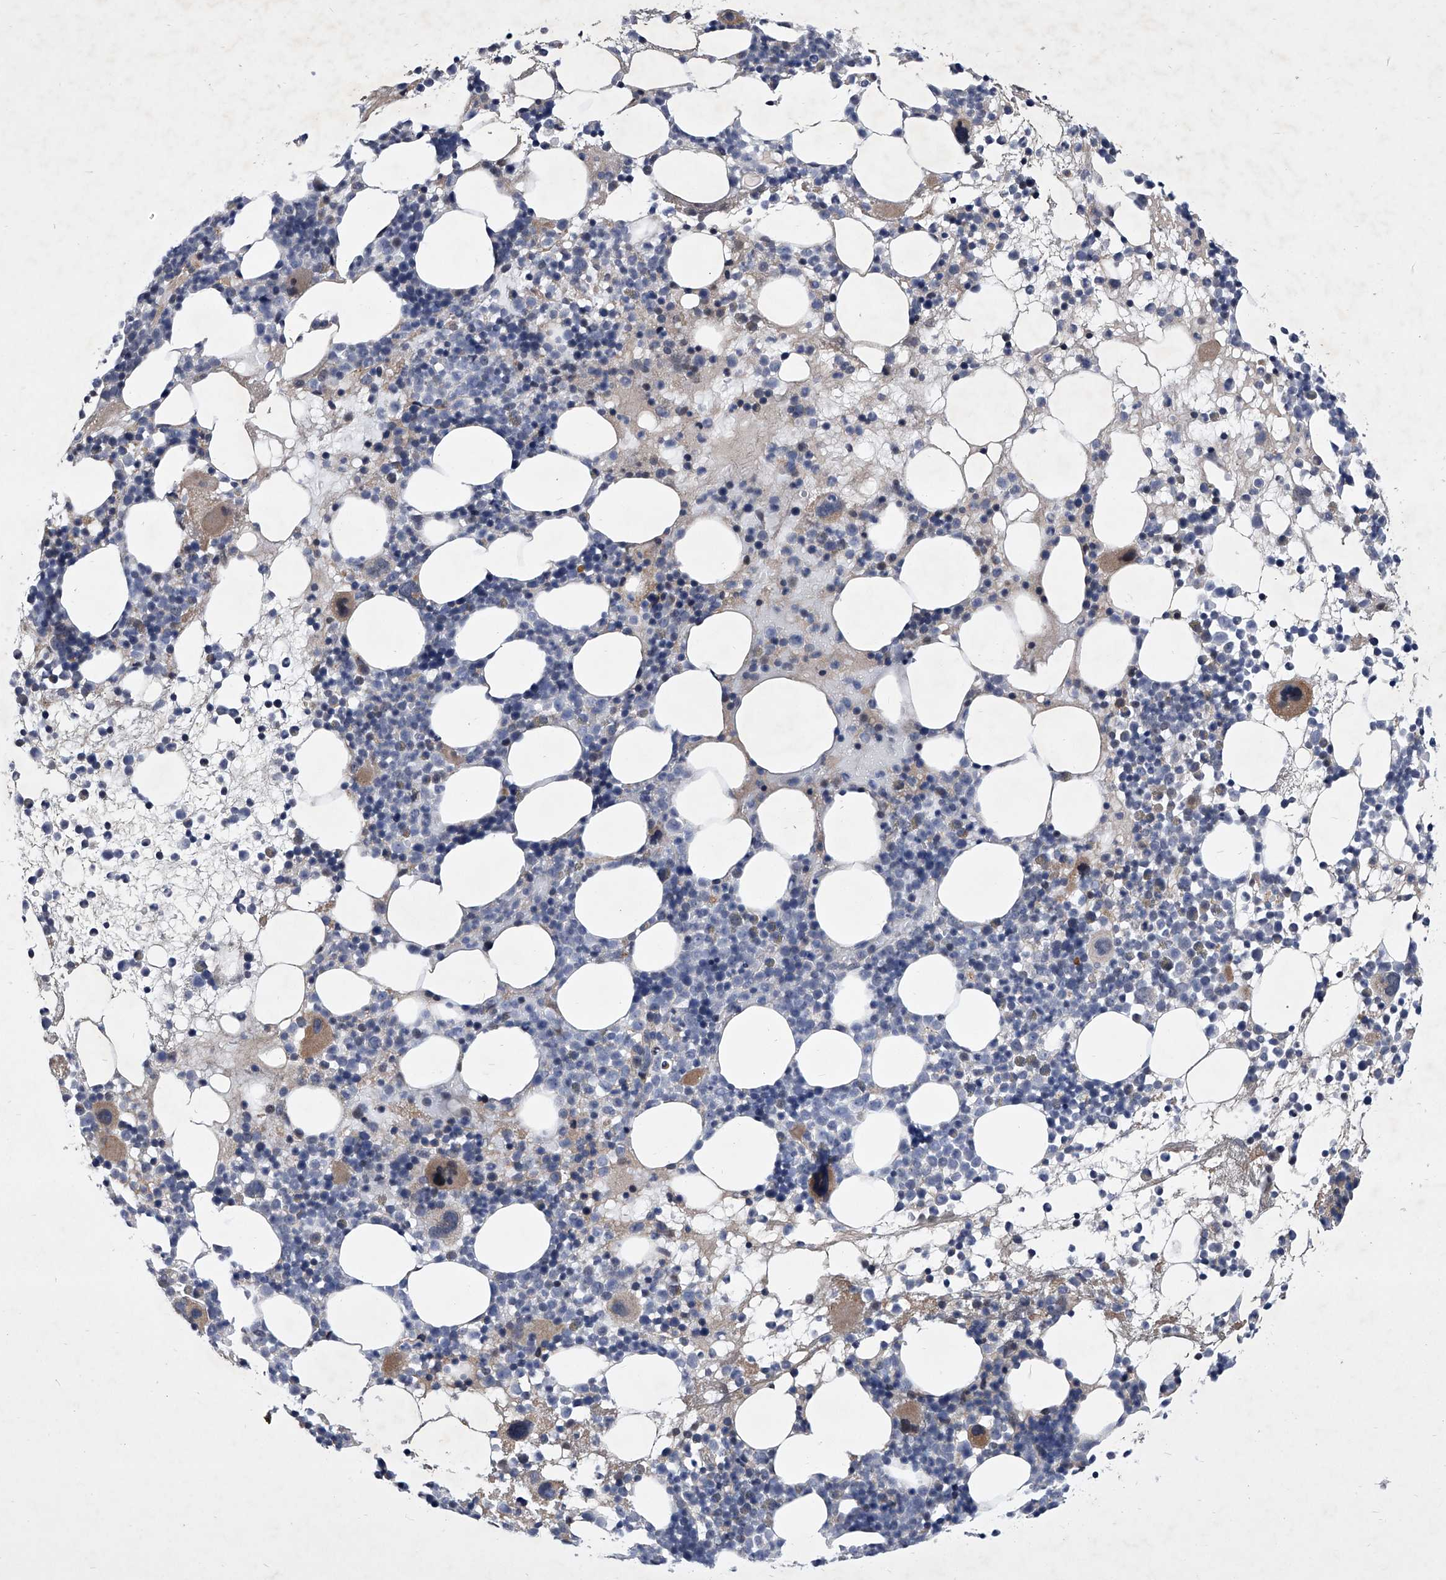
{"staining": {"intensity": "moderate", "quantity": "<25%", "location": "cytoplasmic/membranous"}, "tissue": "bone marrow", "cell_type": "Hematopoietic cells", "image_type": "normal", "snomed": [{"axis": "morphology", "description": "Normal tissue, NOS"}, {"axis": "topography", "description": "Bone marrow"}], "caption": "Human bone marrow stained with a brown dye shows moderate cytoplasmic/membranous positive staining in about <25% of hematopoietic cells.", "gene": "ZNF76", "patient": {"sex": "female", "age": 57}}